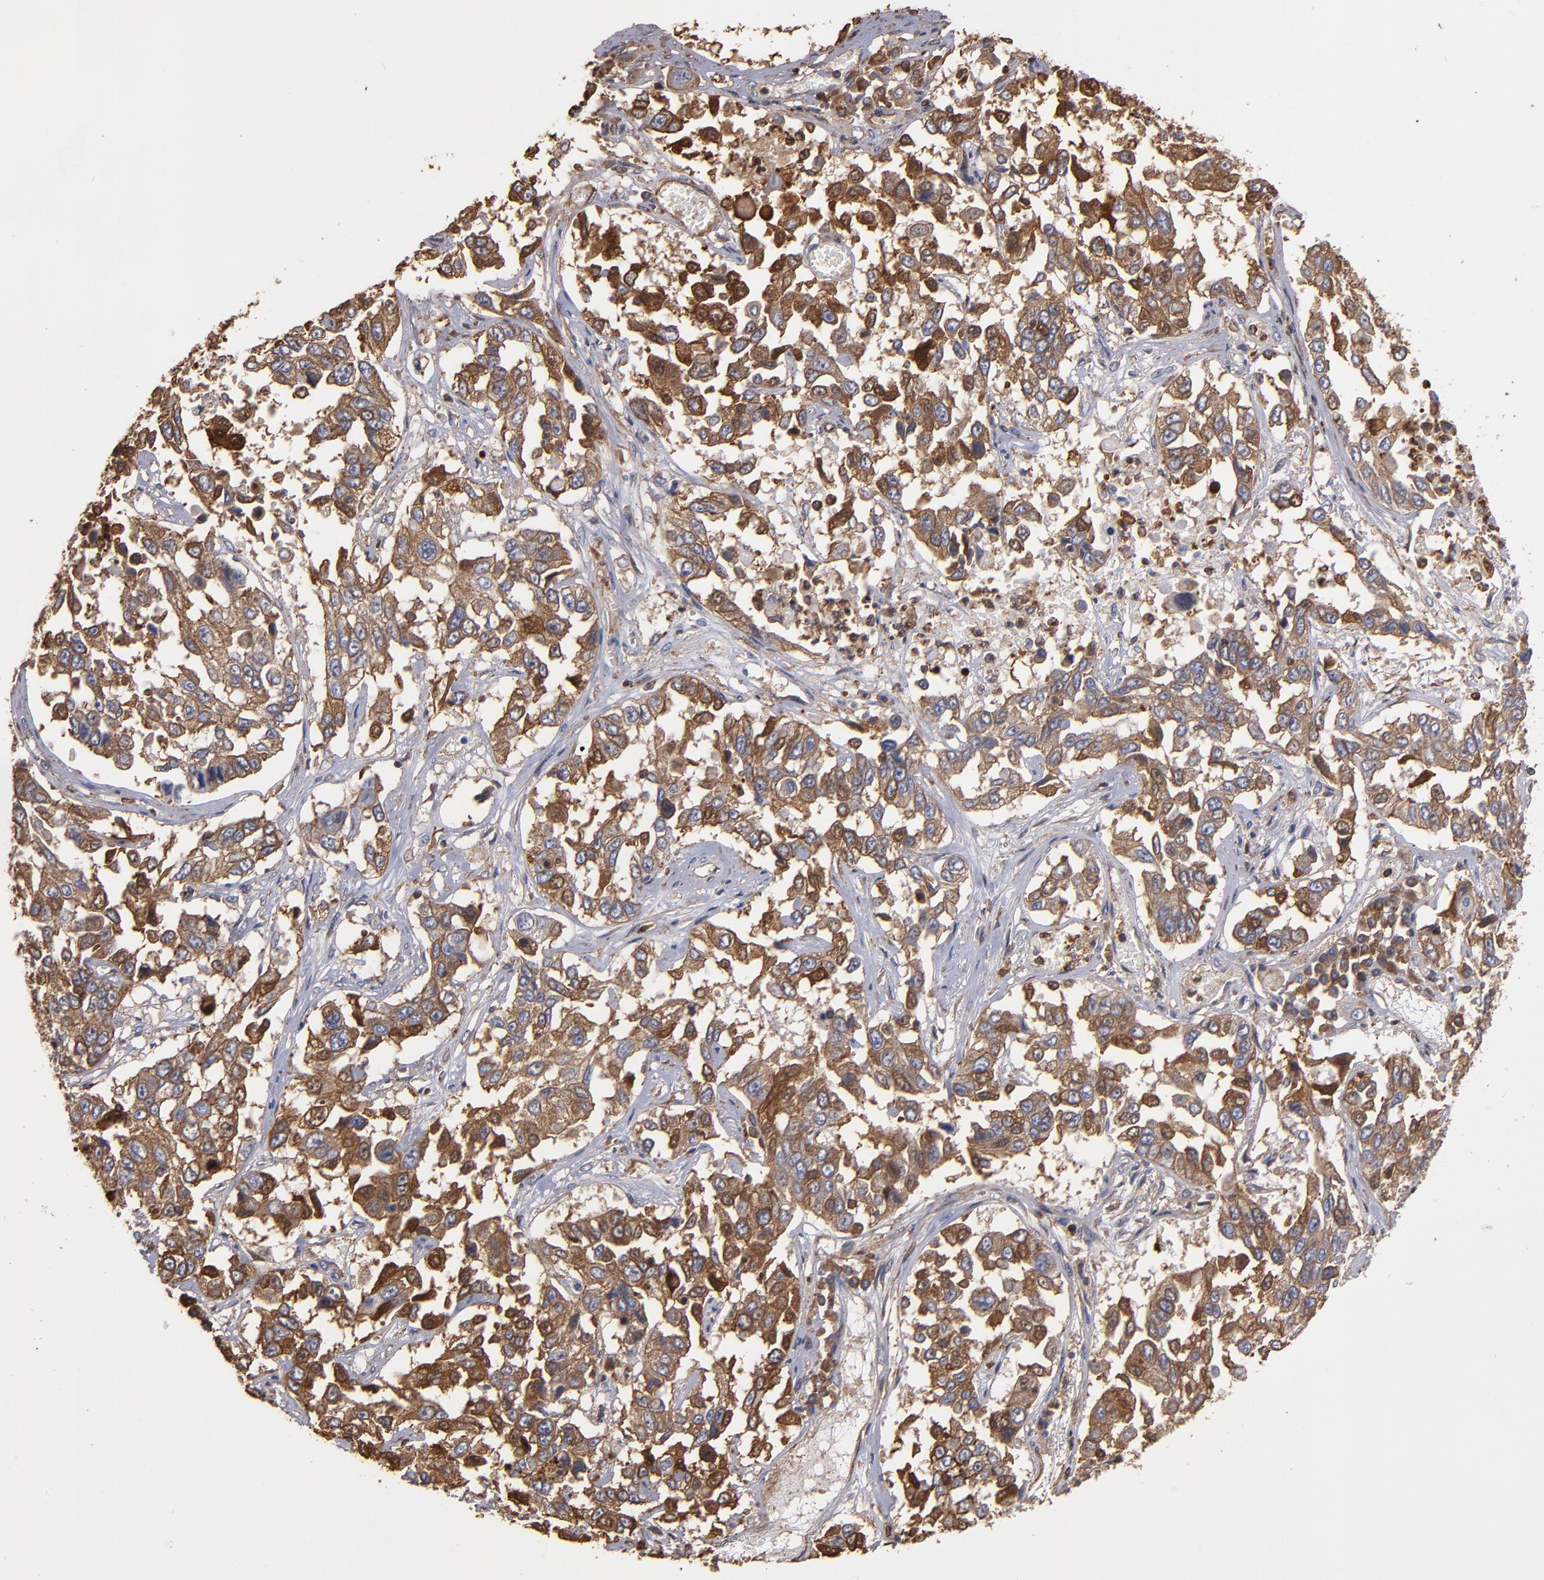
{"staining": {"intensity": "moderate", "quantity": ">75%", "location": "cytoplasmic/membranous"}, "tissue": "lung cancer", "cell_type": "Tumor cells", "image_type": "cancer", "snomed": [{"axis": "morphology", "description": "Squamous cell carcinoma, NOS"}, {"axis": "topography", "description": "Lung"}], "caption": "Protein expression analysis of squamous cell carcinoma (lung) demonstrates moderate cytoplasmic/membranous expression in approximately >75% of tumor cells.", "gene": "ACTN4", "patient": {"sex": "male", "age": 71}}